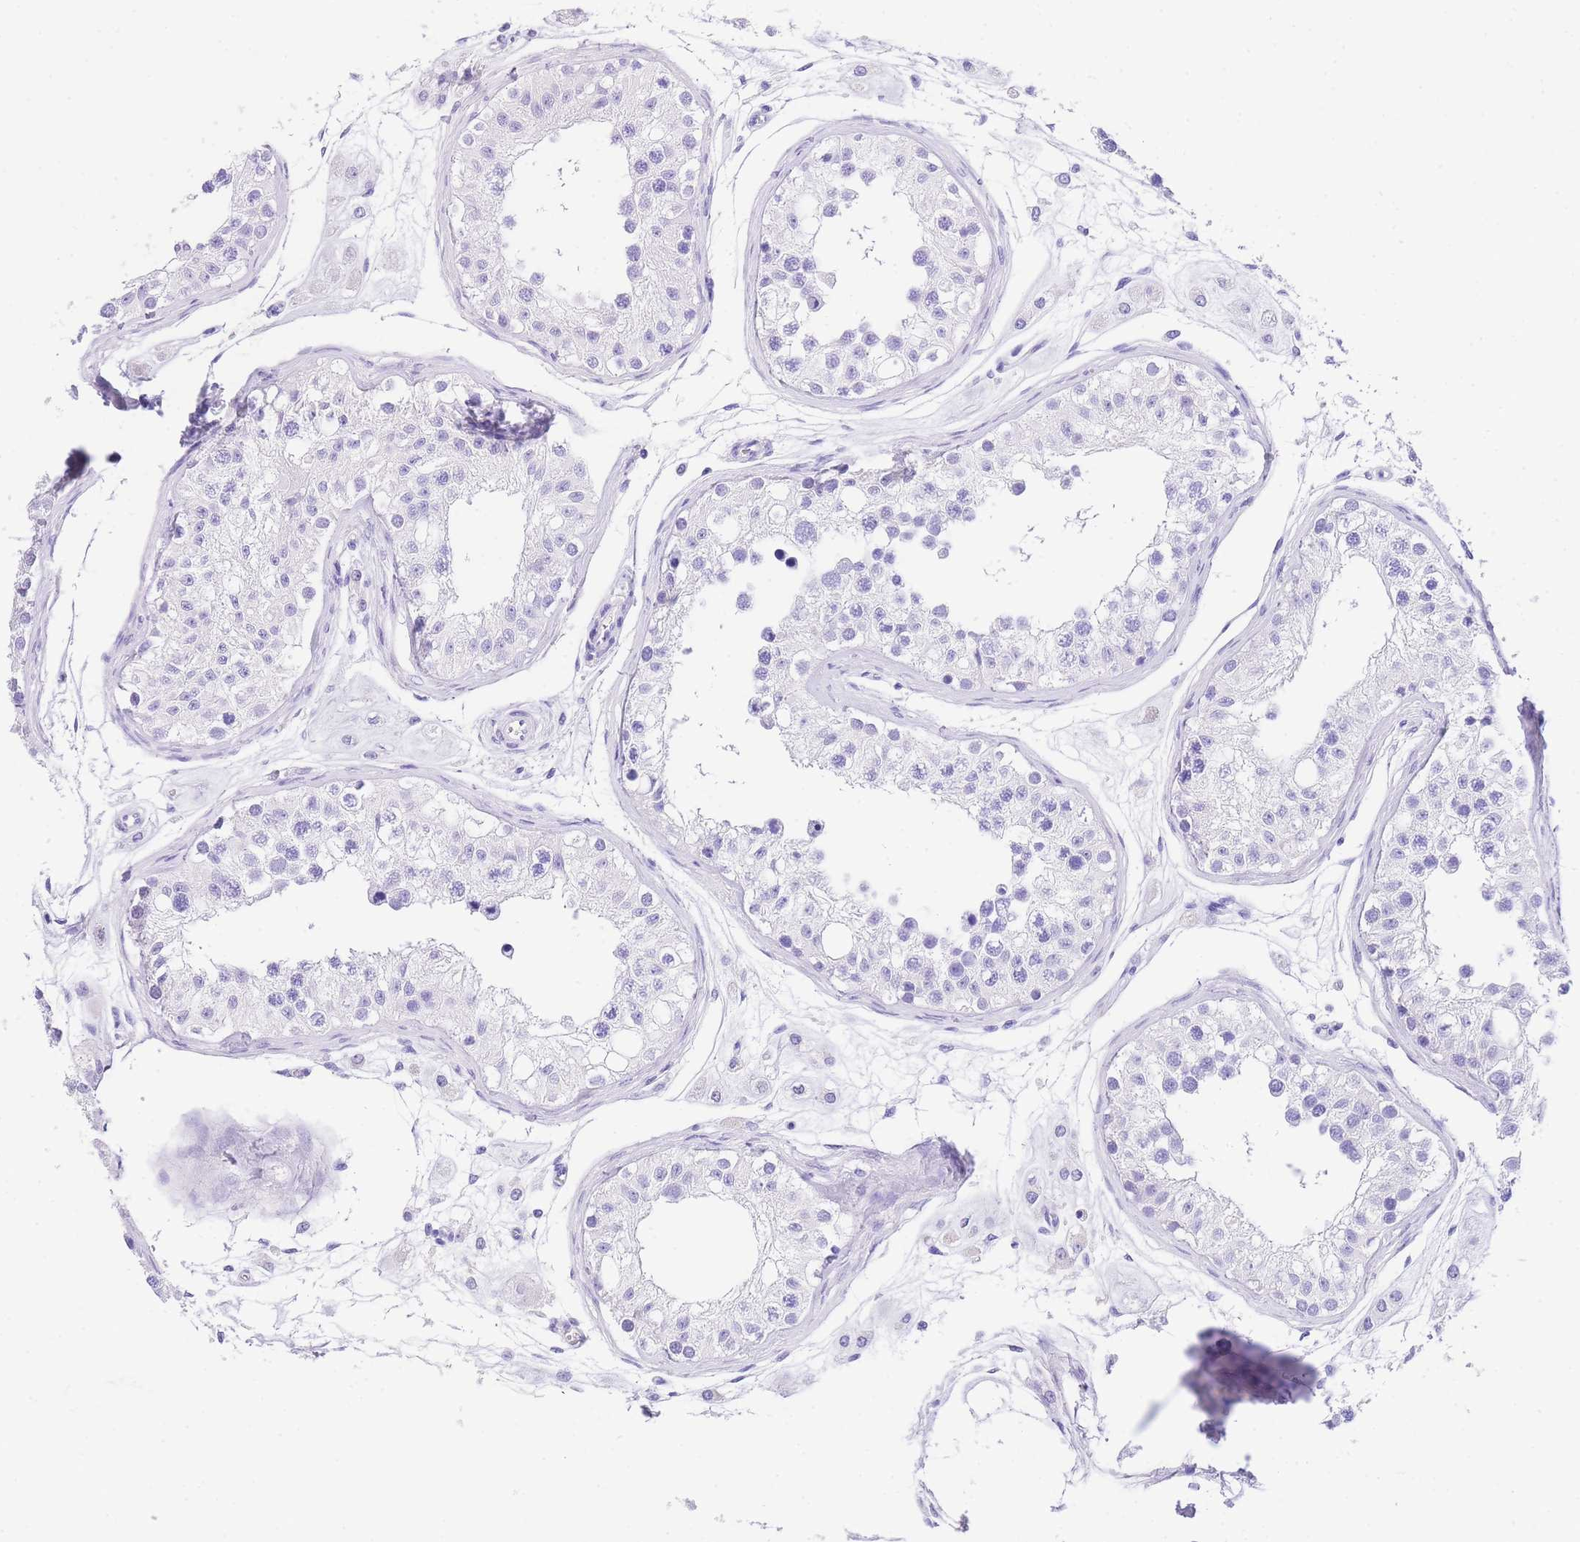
{"staining": {"intensity": "negative", "quantity": "none", "location": "none"}, "tissue": "testis", "cell_type": "Cells in seminiferous ducts", "image_type": "normal", "snomed": [{"axis": "morphology", "description": "Normal tissue, NOS"}, {"axis": "morphology", "description": "Adenocarcinoma, metastatic, NOS"}, {"axis": "topography", "description": "Testis"}], "caption": "Immunohistochemistry (IHC) image of normal human testis stained for a protein (brown), which exhibits no expression in cells in seminiferous ducts.", "gene": "NKD2", "patient": {"sex": "male", "age": 26}}